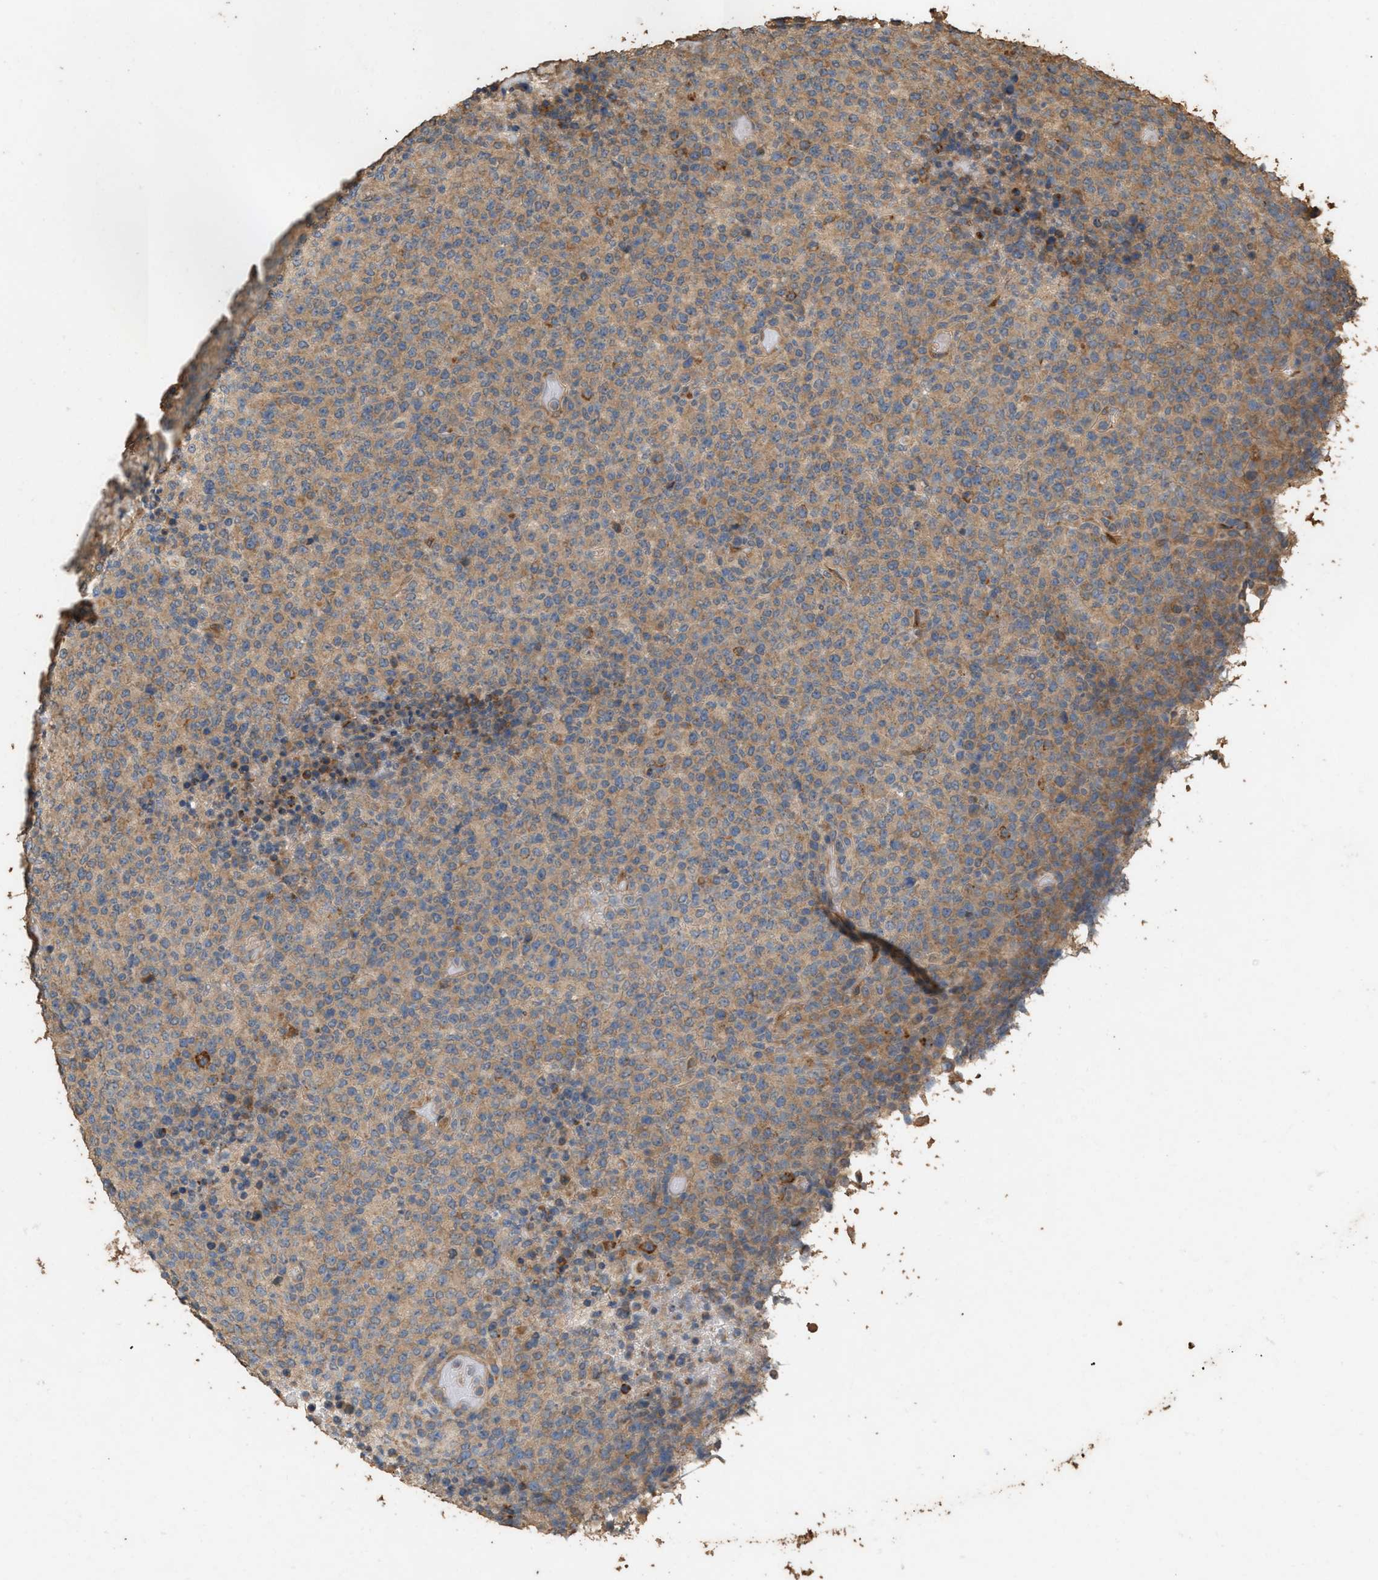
{"staining": {"intensity": "weak", "quantity": ">75%", "location": "cytoplasmic/membranous"}, "tissue": "lymphoma", "cell_type": "Tumor cells", "image_type": "cancer", "snomed": [{"axis": "morphology", "description": "Malignant lymphoma, non-Hodgkin's type, High grade"}, {"axis": "topography", "description": "Lymph node"}], "caption": "Lymphoma tissue exhibits weak cytoplasmic/membranous positivity in about >75% of tumor cells", "gene": "DCAF7", "patient": {"sex": "male", "age": 13}}